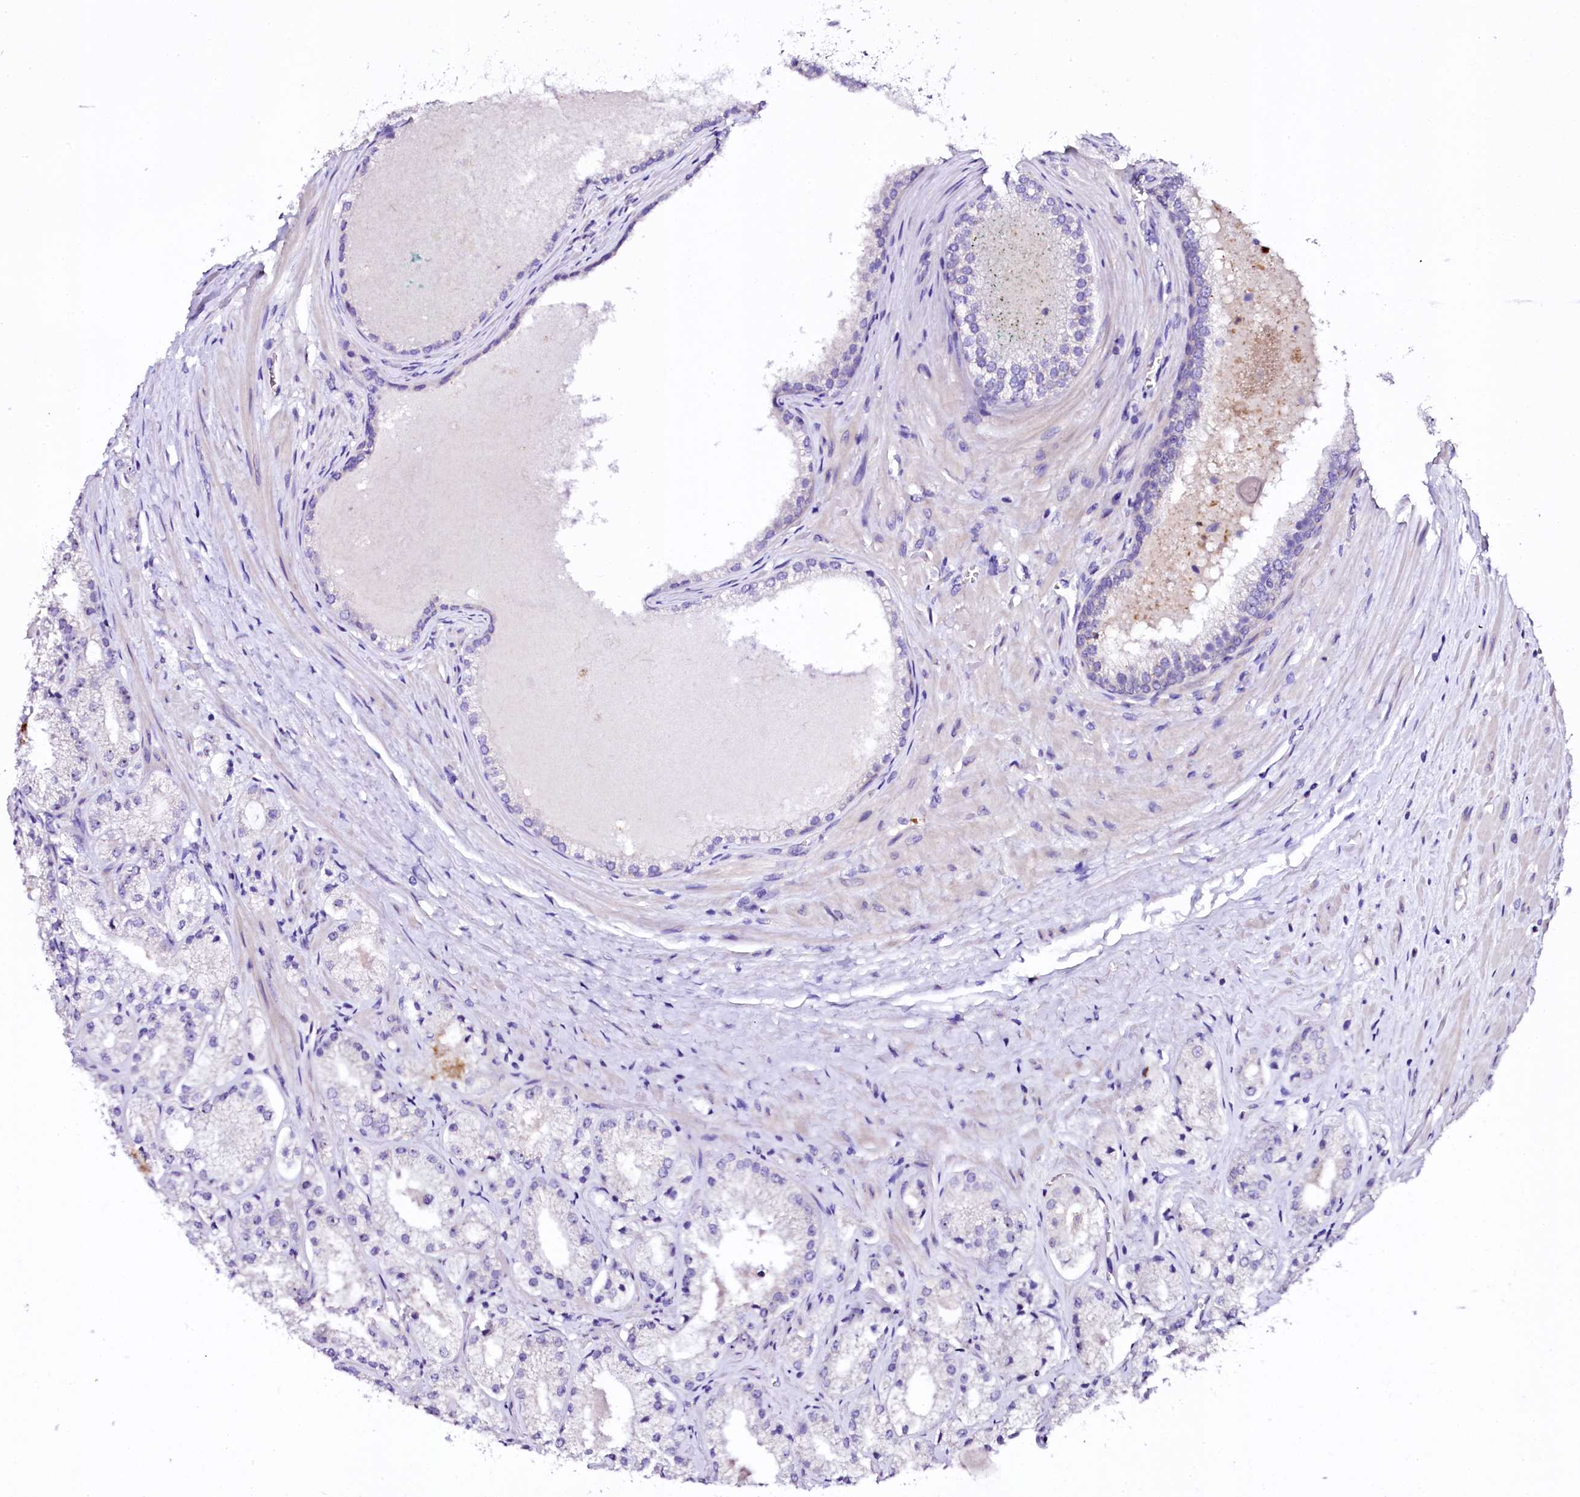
{"staining": {"intensity": "negative", "quantity": "none", "location": "none"}, "tissue": "prostate cancer", "cell_type": "Tumor cells", "image_type": "cancer", "snomed": [{"axis": "morphology", "description": "Adenocarcinoma, Low grade"}, {"axis": "topography", "description": "Prostate"}], "caption": "Histopathology image shows no significant protein staining in tumor cells of prostate cancer (low-grade adenocarcinoma).", "gene": "NAA16", "patient": {"sex": "male", "age": 69}}